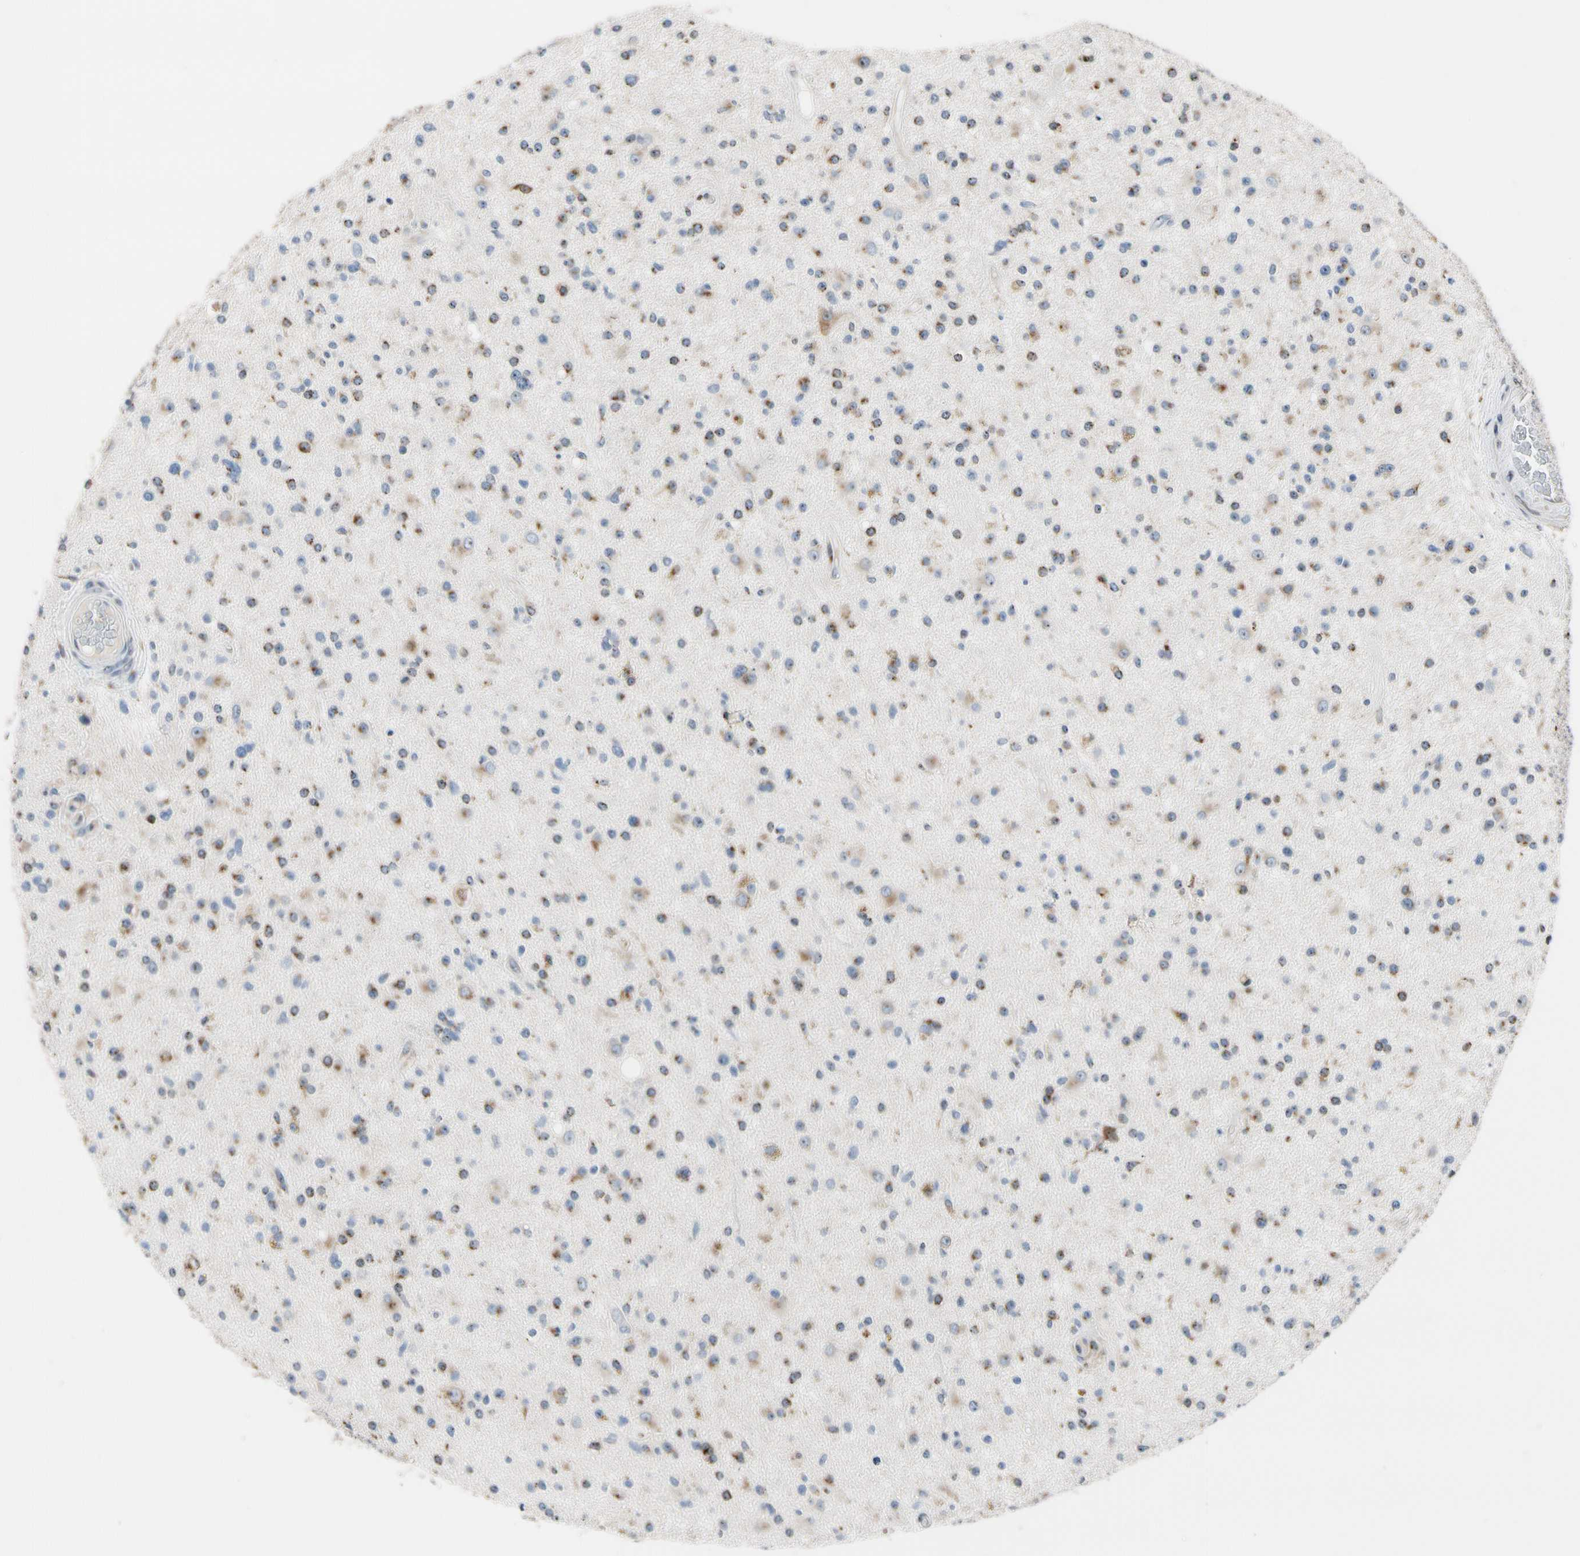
{"staining": {"intensity": "weak", "quantity": ">75%", "location": "cytoplasmic/membranous"}, "tissue": "glioma", "cell_type": "Tumor cells", "image_type": "cancer", "snomed": [{"axis": "morphology", "description": "Glioma, malignant, High grade"}, {"axis": "topography", "description": "Brain"}], "caption": "Protein staining demonstrates weak cytoplasmic/membranous expression in about >75% of tumor cells in malignant high-grade glioma. The staining was performed using DAB (3,3'-diaminobenzidine), with brown indicating positive protein expression. Nuclei are stained blue with hematoxylin.", "gene": "TMED7", "patient": {"sex": "male", "age": 33}}